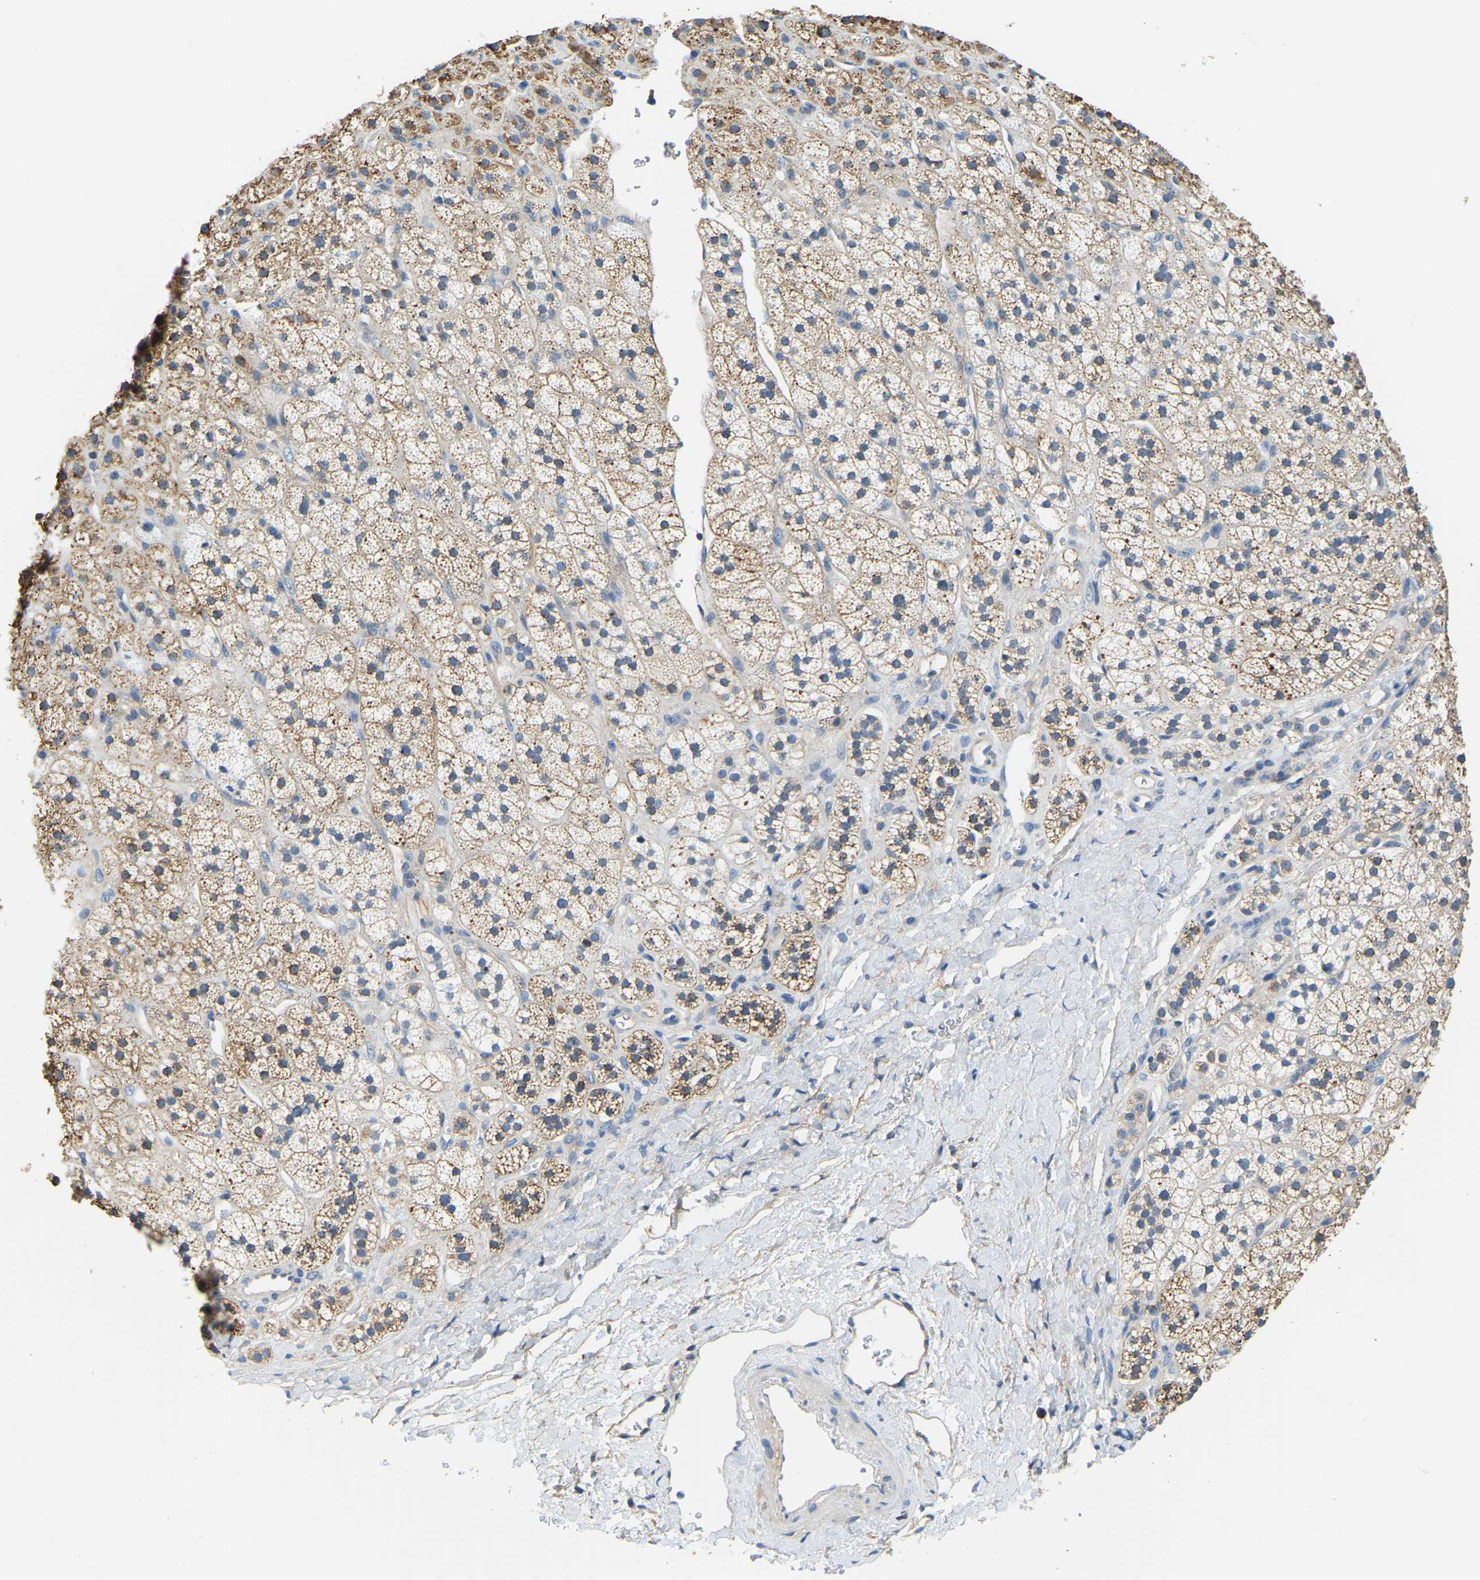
{"staining": {"intensity": "moderate", "quantity": ">75%", "location": "cytoplasmic/membranous"}, "tissue": "adrenal gland", "cell_type": "Glandular cells", "image_type": "normal", "snomed": [{"axis": "morphology", "description": "Normal tissue, NOS"}, {"axis": "topography", "description": "Adrenal gland"}], "caption": "A high-resolution micrograph shows IHC staining of normal adrenal gland, which demonstrates moderate cytoplasmic/membranous staining in about >75% of glandular cells.", "gene": "AHNAK", "patient": {"sex": "male", "age": 56}}